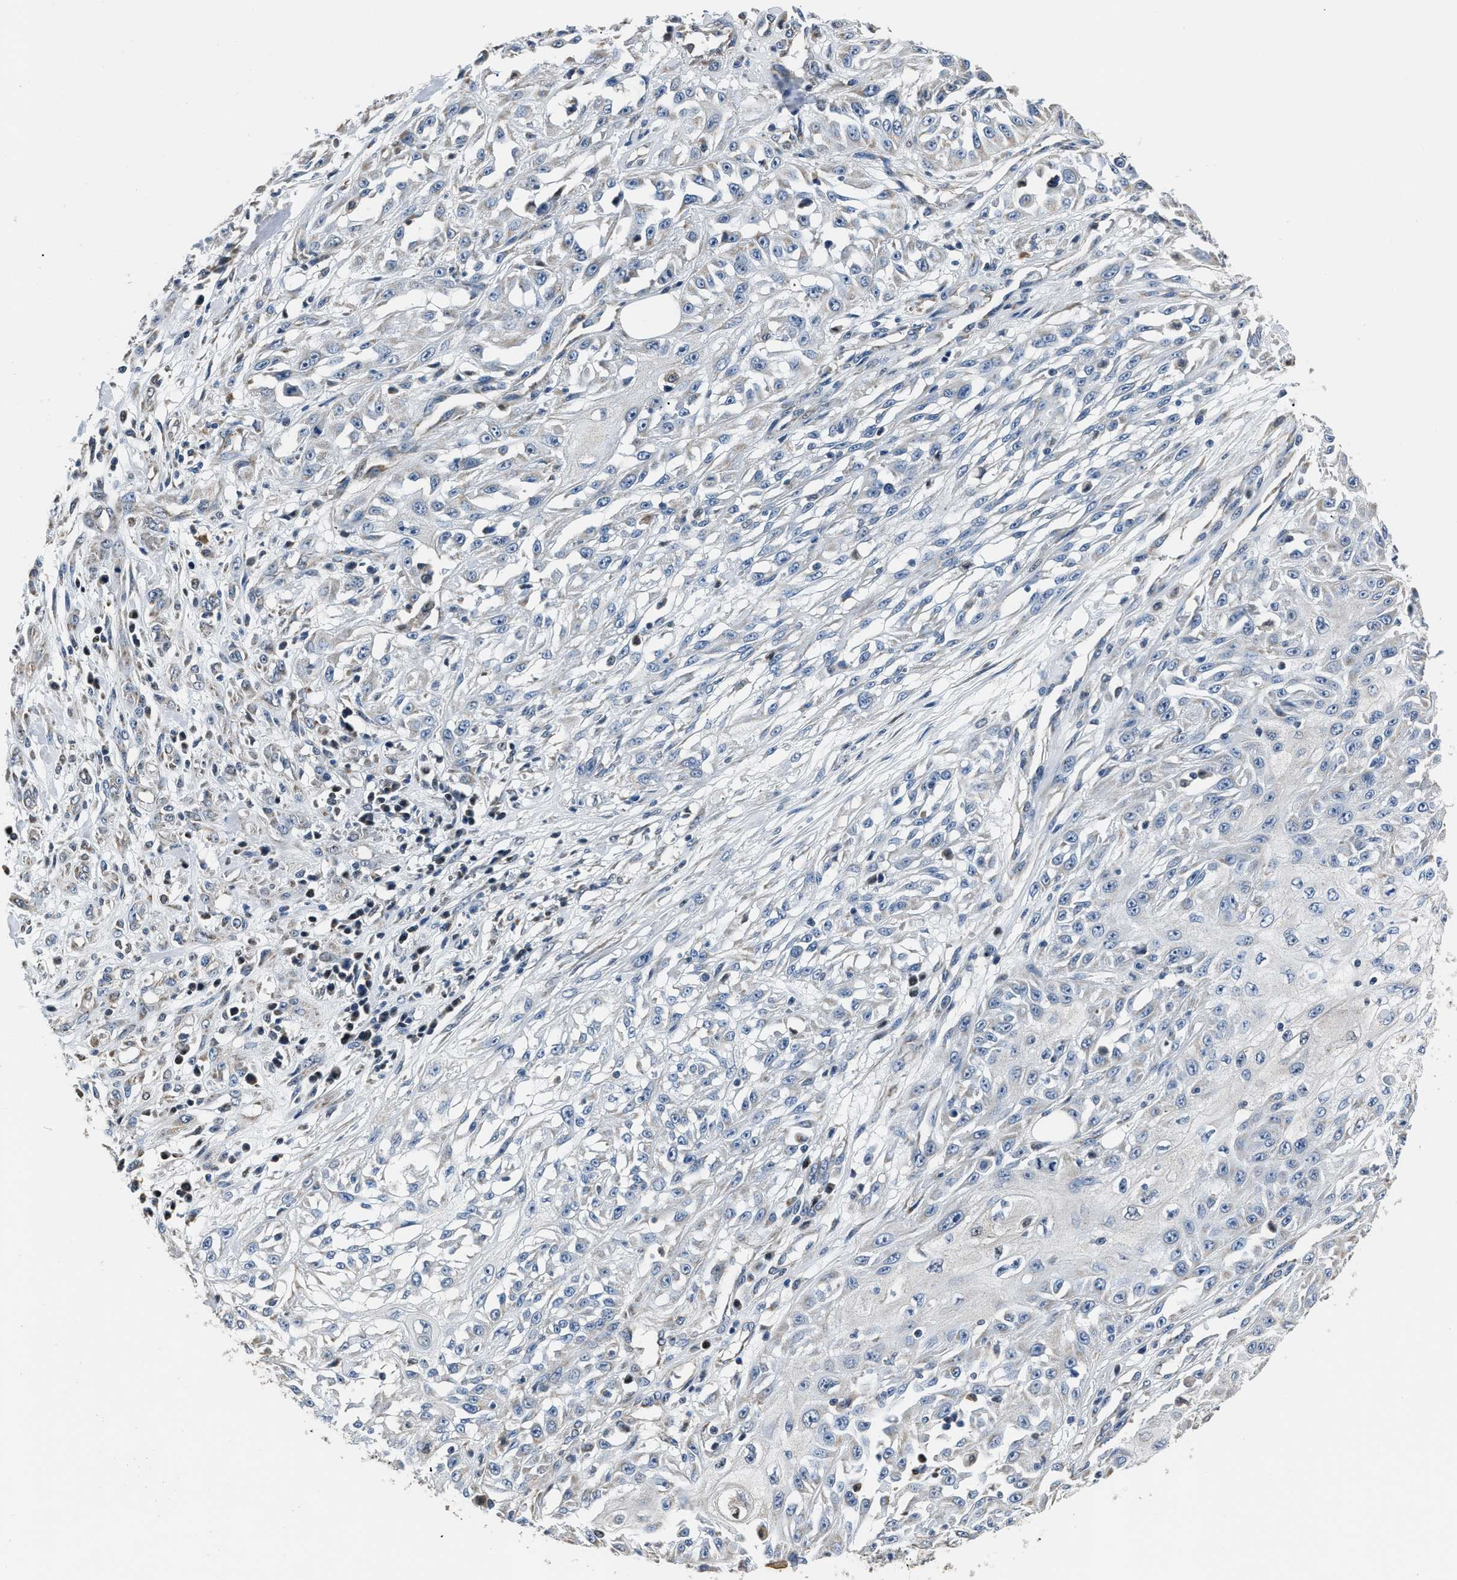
{"staining": {"intensity": "negative", "quantity": "none", "location": "none"}, "tissue": "skin cancer", "cell_type": "Tumor cells", "image_type": "cancer", "snomed": [{"axis": "morphology", "description": "Squamous cell carcinoma, NOS"}, {"axis": "morphology", "description": "Squamous cell carcinoma, metastatic, NOS"}, {"axis": "topography", "description": "Skin"}, {"axis": "topography", "description": "Lymph node"}], "caption": "There is no significant positivity in tumor cells of metastatic squamous cell carcinoma (skin). Brightfield microscopy of immunohistochemistry stained with DAB (3,3'-diaminobenzidine) (brown) and hematoxylin (blue), captured at high magnification.", "gene": "NSUN5", "patient": {"sex": "male", "age": 75}}